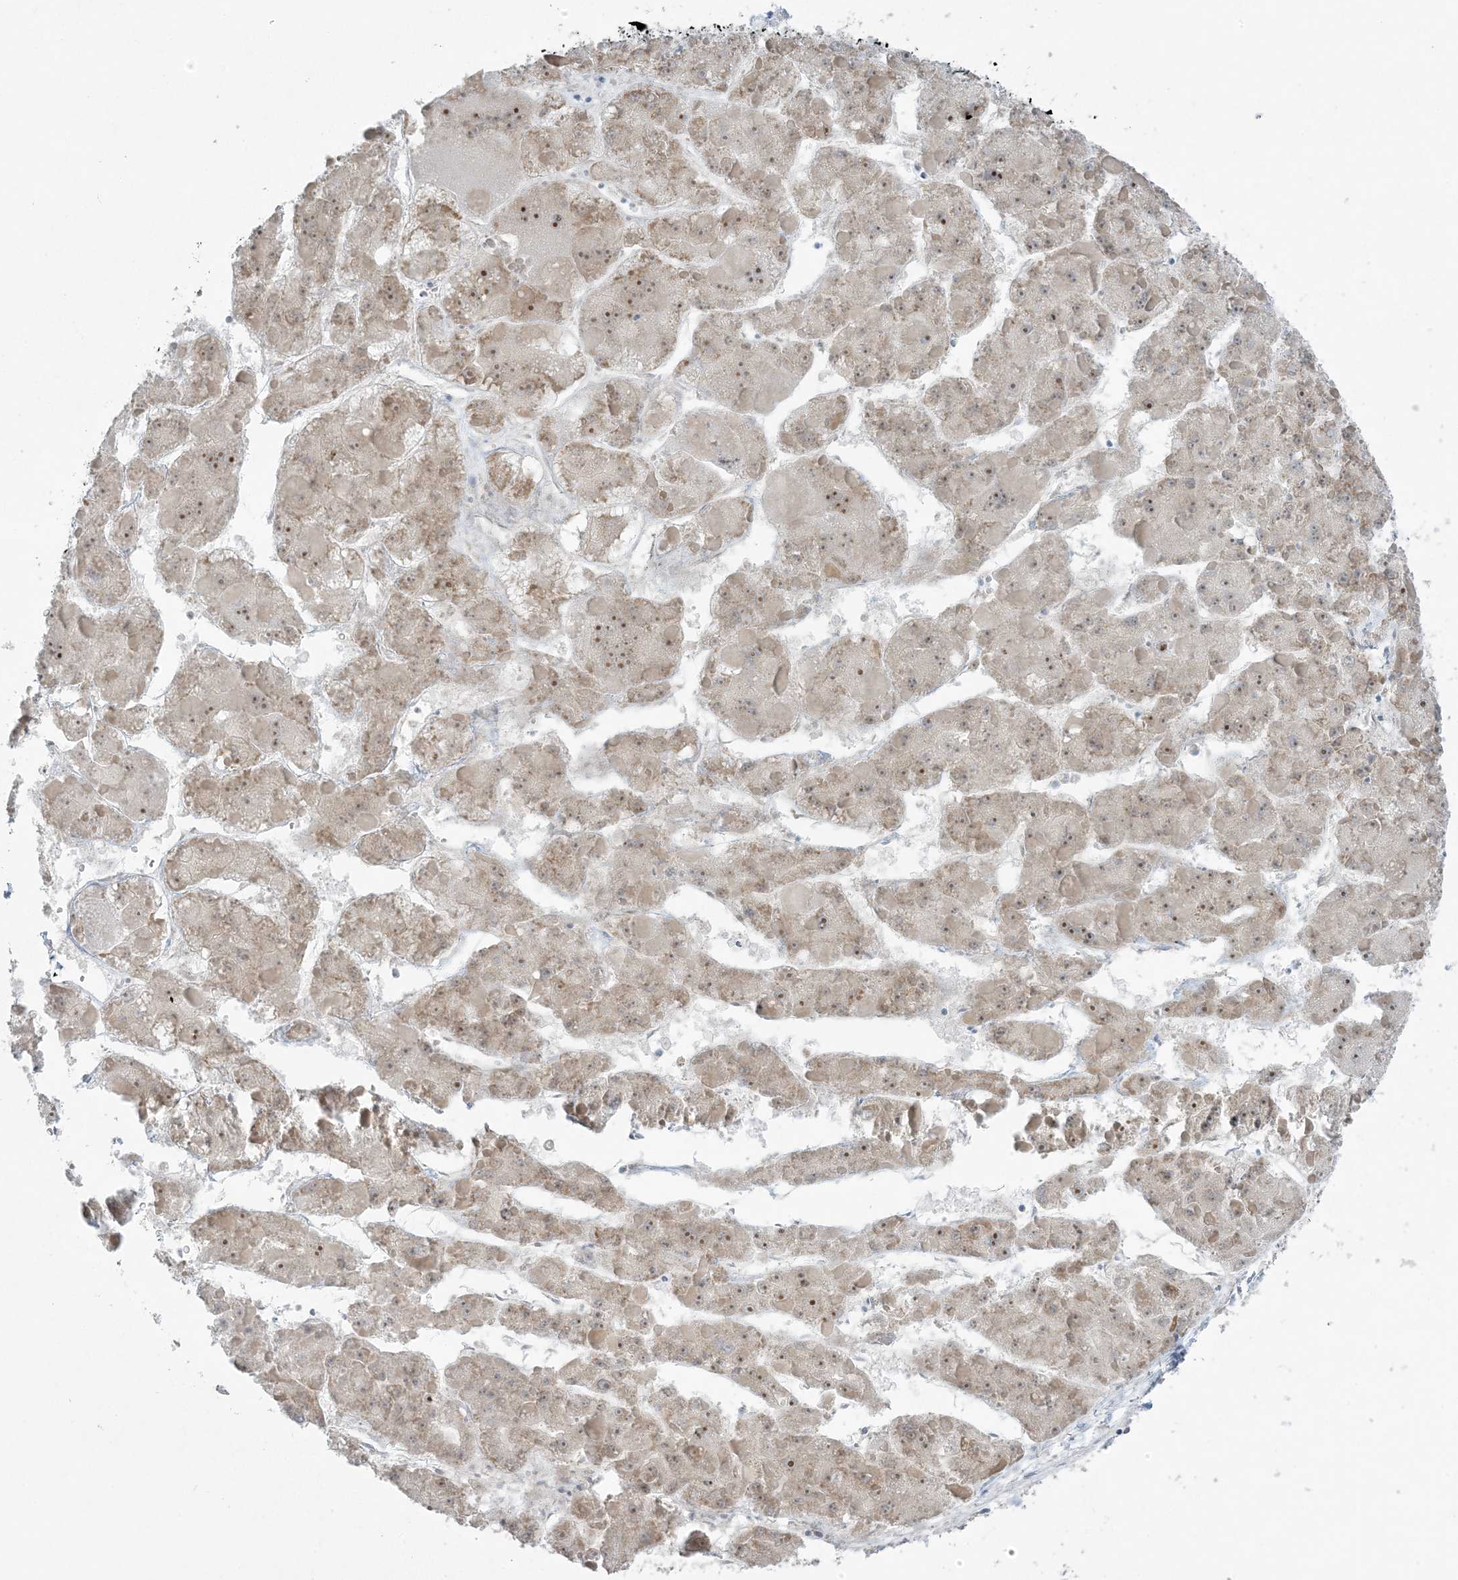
{"staining": {"intensity": "moderate", "quantity": ">75%", "location": "cytoplasmic/membranous,nuclear"}, "tissue": "liver cancer", "cell_type": "Tumor cells", "image_type": "cancer", "snomed": [{"axis": "morphology", "description": "Carcinoma, Hepatocellular, NOS"}, {"axis": "topography", "description": "Liver"}], "caption": "Tumor cells show medium levels of moderate cytoplasmic/membranous and nuclear expression in approximately >75% of cells in human liver cancer (hepatocellular carcinoma).", "gene": "SCN3A", "patient": {"sex": "female", "age": 73}}